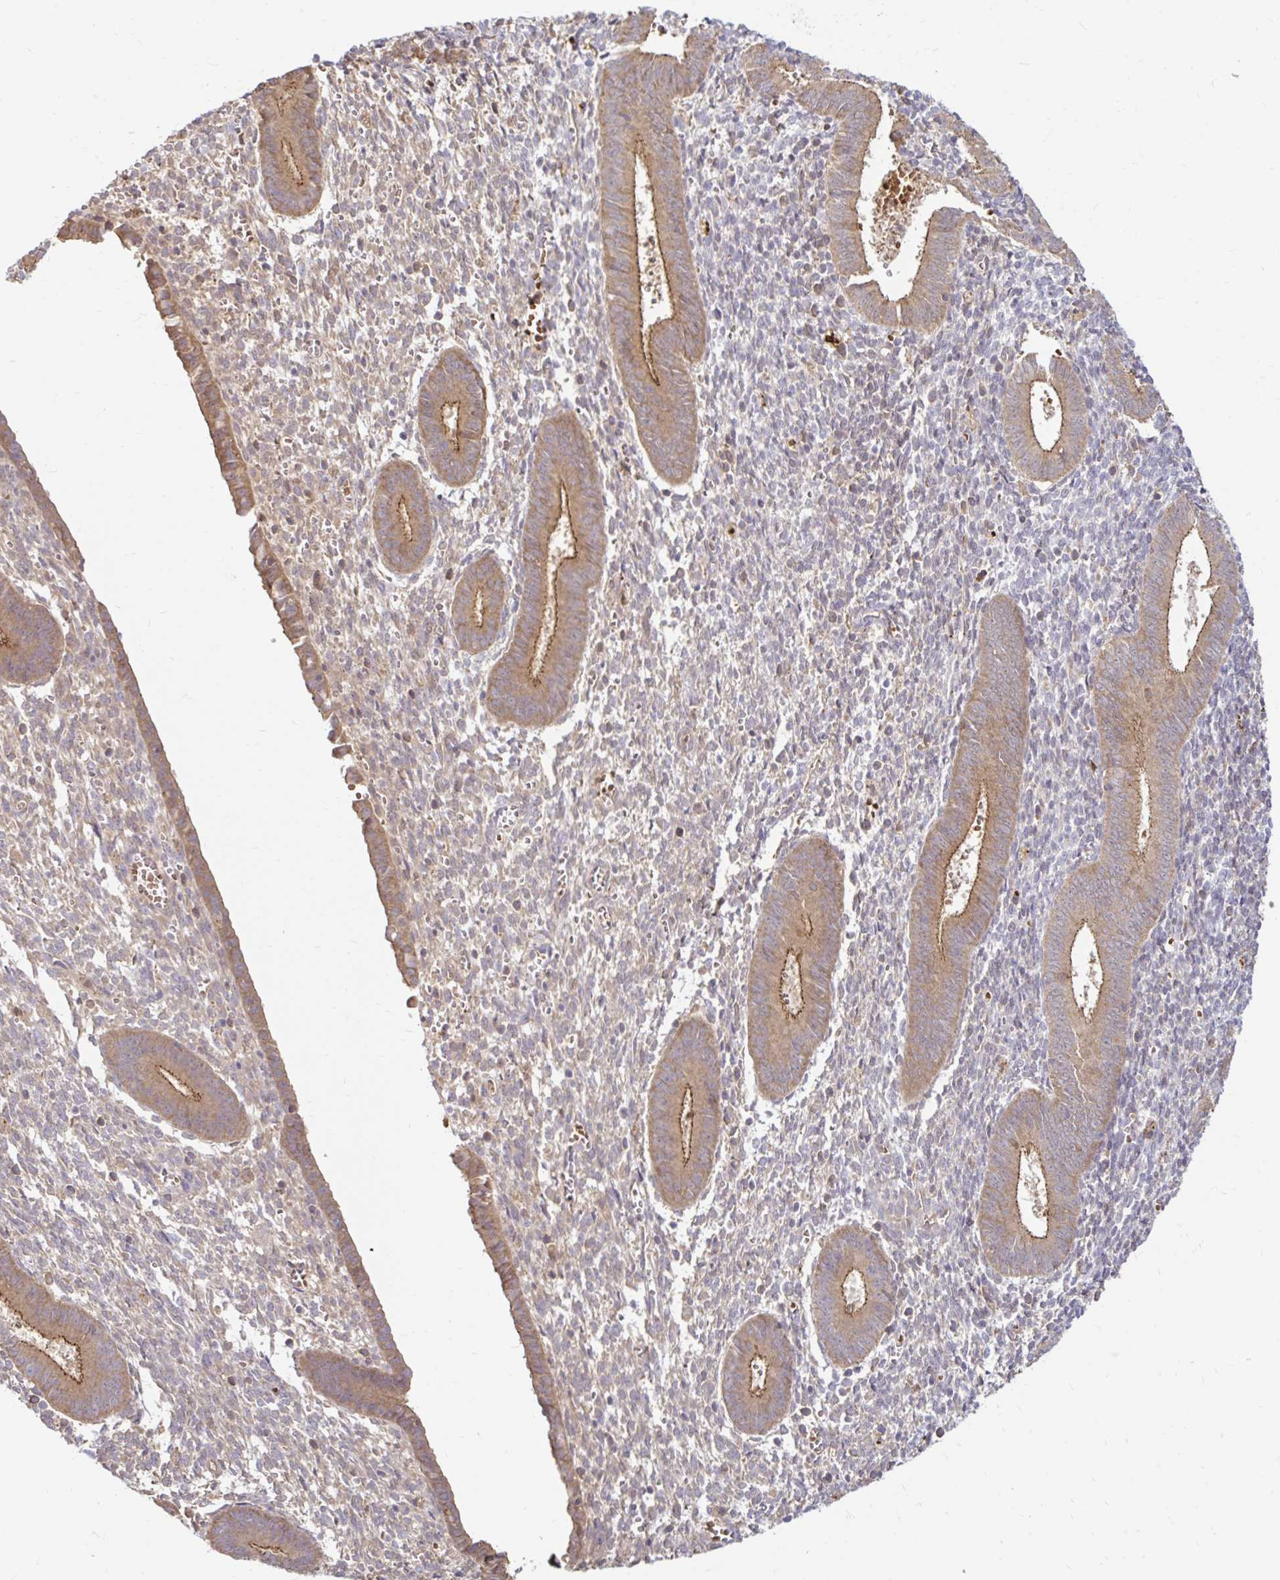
{"staining": {"intensity": "weak", "quantity": "25%-75%", "location": "cytoplasmic/membranous"}, "tissue": "endometrium", "cell_type": "Cells in endometrial stroma", "image_type": "normal", "snomed": [{"axis": "morphology", "description": "Normal tissue, NOS"}, {"axis": "topography", "description": "Endometrium"}], "caption": "Weak cytoplasmic/membranous staining for a protein is seen in approximately 25%-75% of cells in endometrial stroma of normal endometrium using immunohistochemistry (IHC).", "gene": "ARHGEF37", "patient": {"sex": "female", "age": 25}}